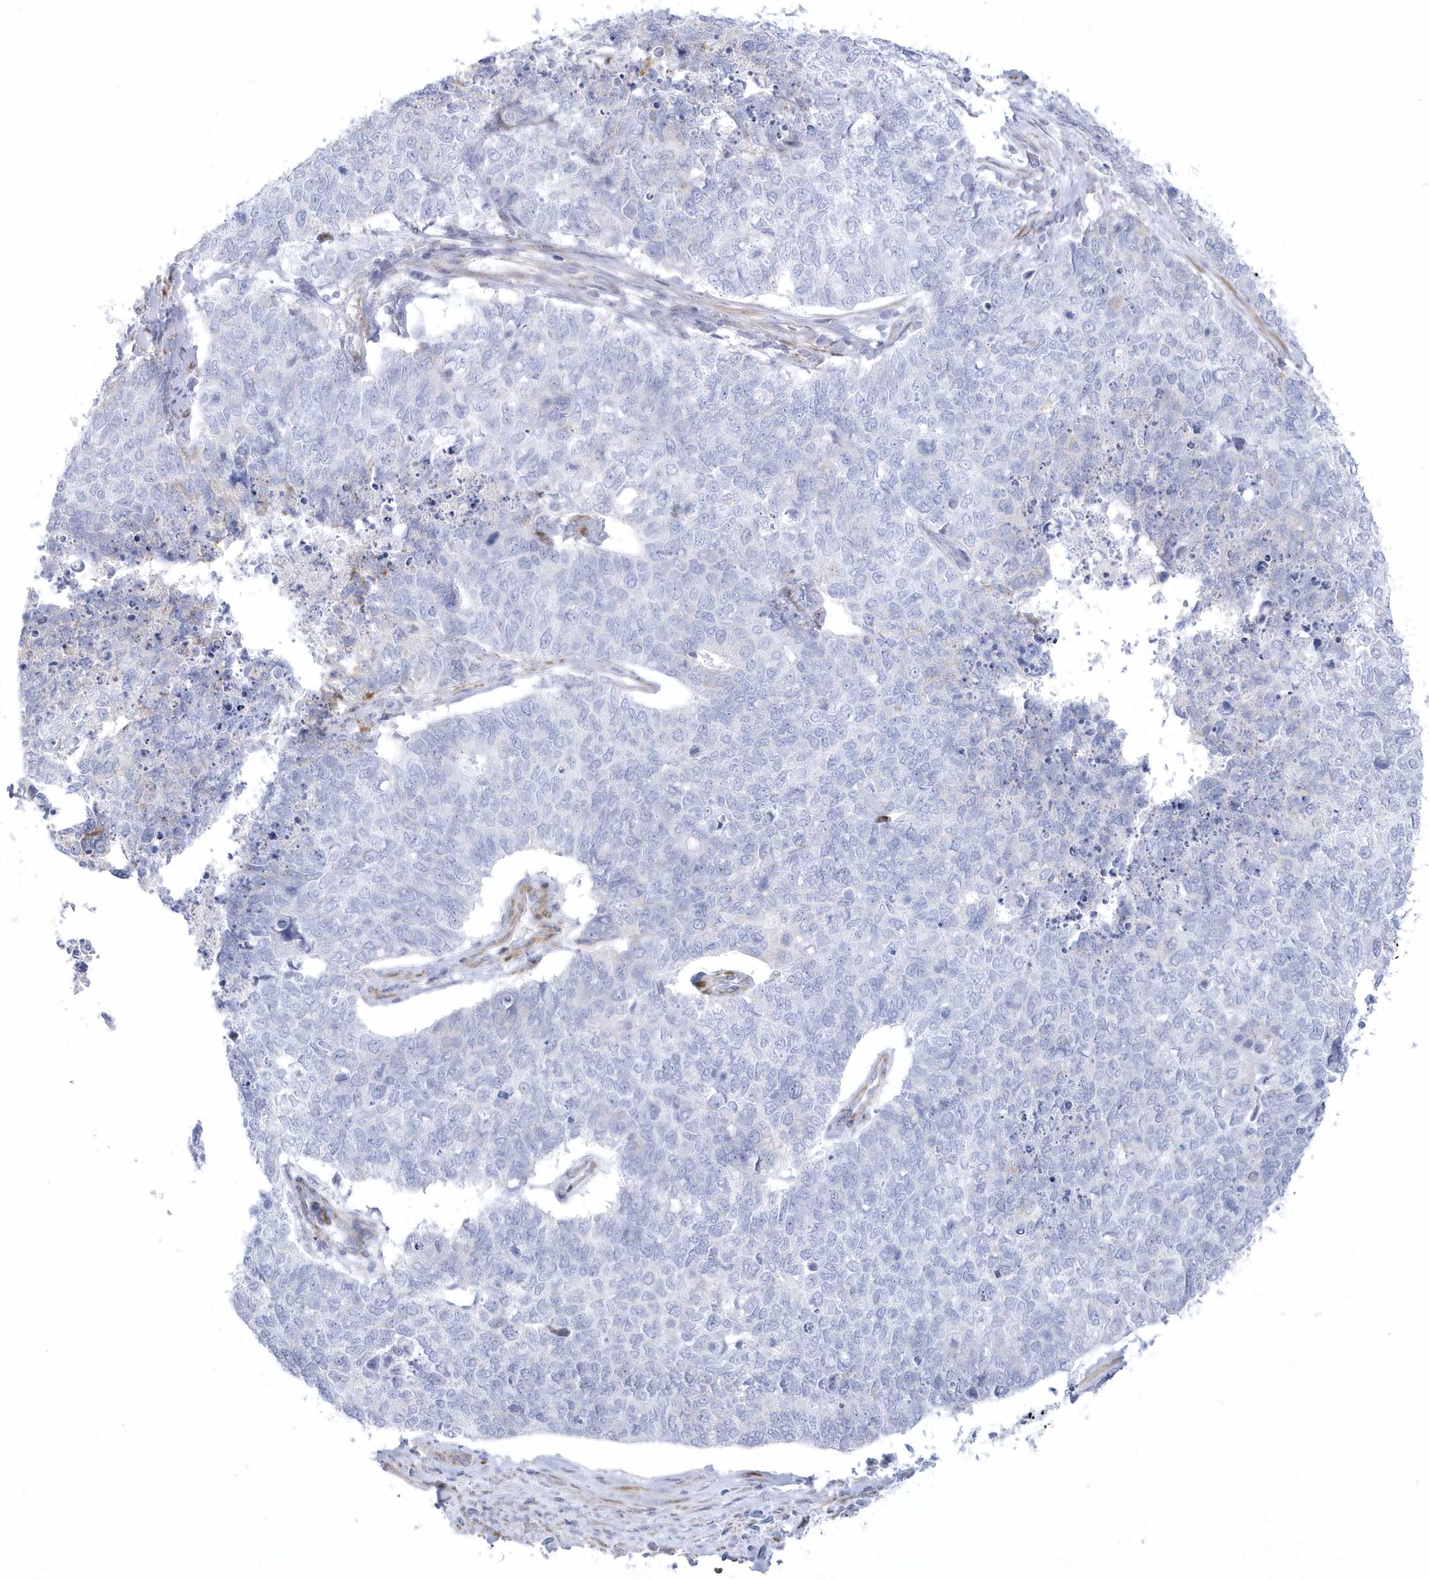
{"staining": {"intensity": "negative", "quantity": "none", "location": "none"}, "tissue": "cervical cancer", "cell_type": "Tumor cells", "image_type": "cancer", "snomed": [{"axis": "morphology", "description": "Squamous cell carcinoma, NOS"}, {"axis": "topography", "description": "Cervix"}], "caption": "Tumor cells are negative for brown protein staining in squamous cell carcinoma (cervical).", "gene": "WDR27", "patient": {"sex": "female", "age": 63}}